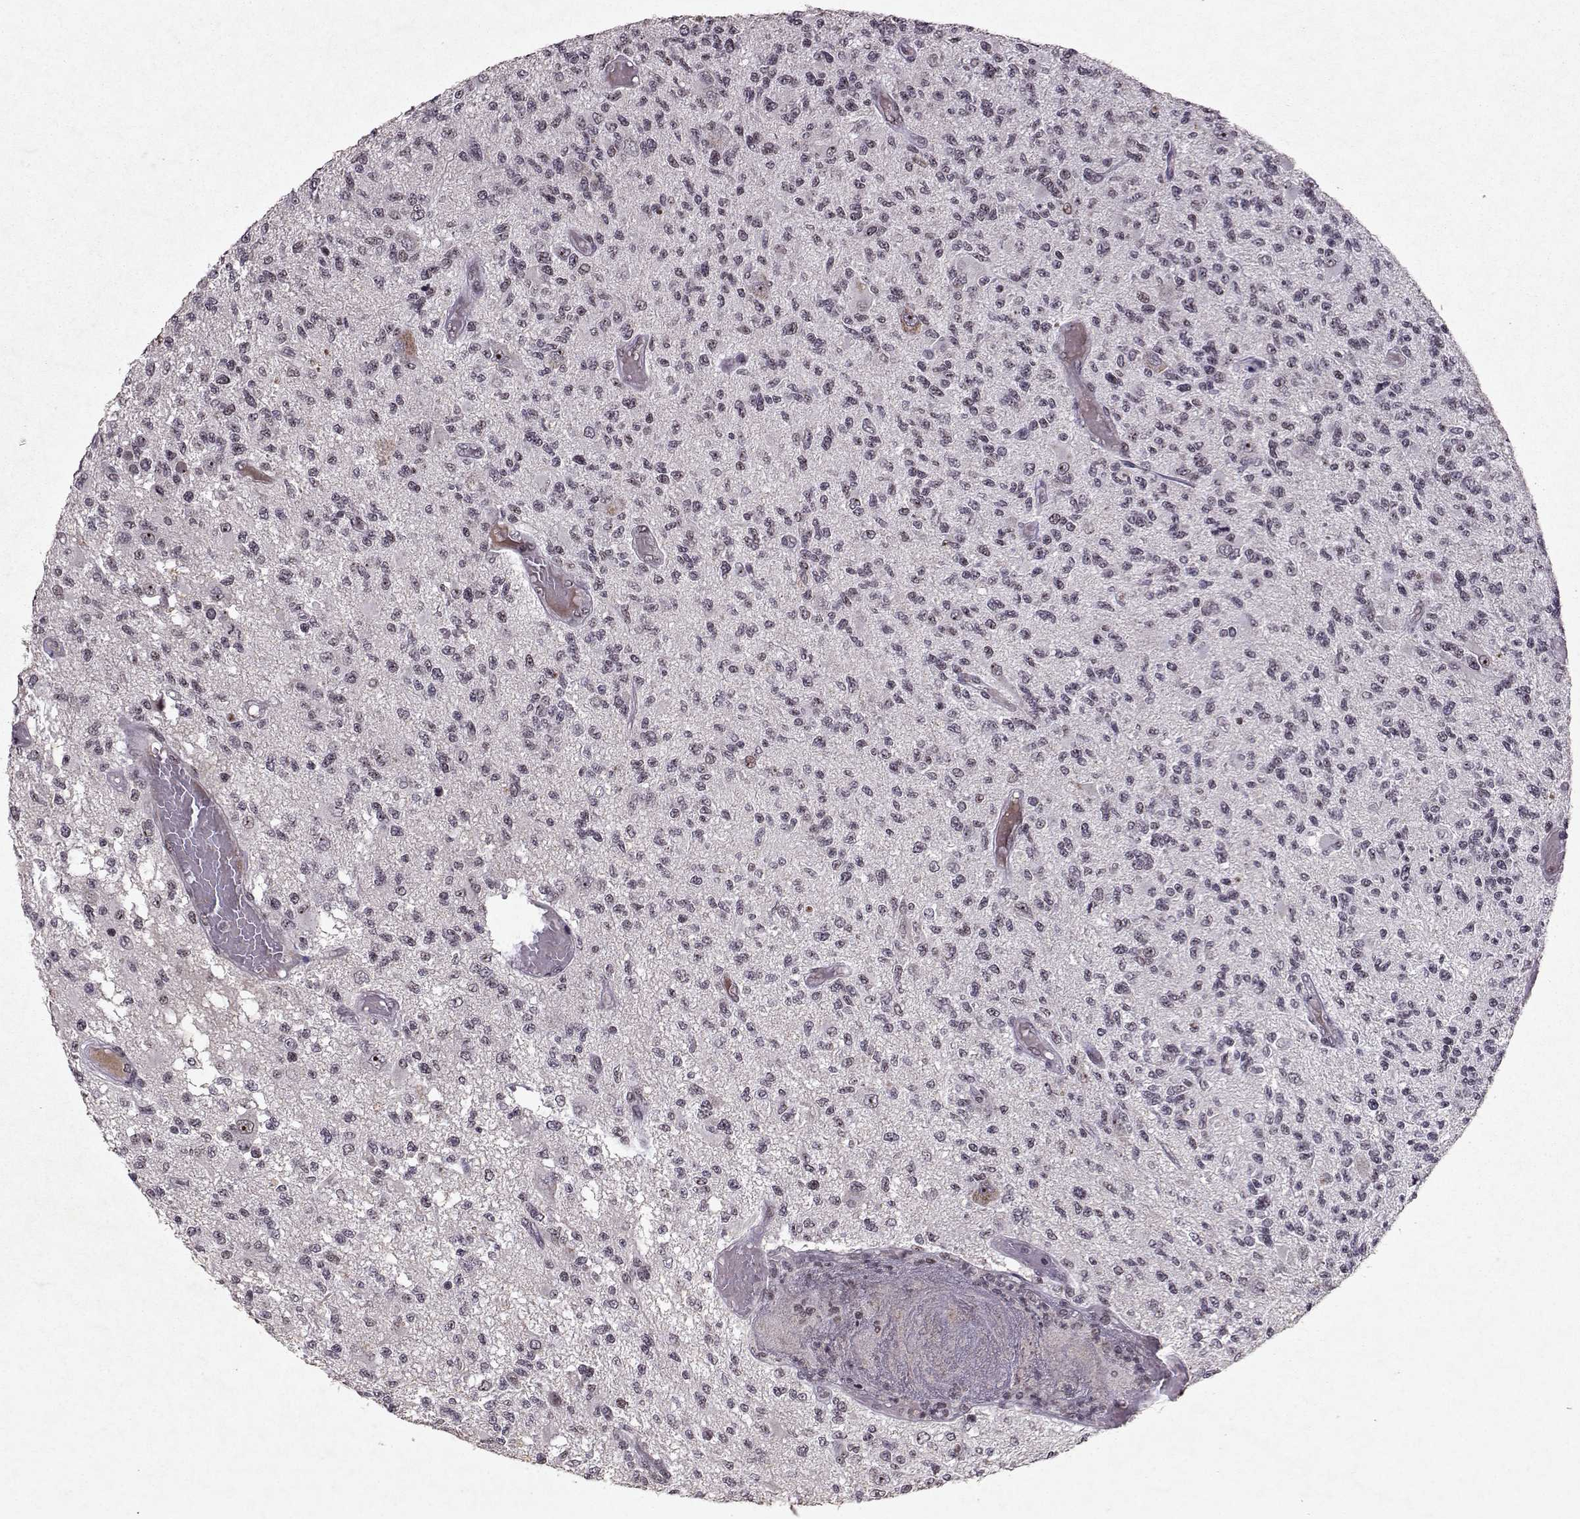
{"staining": {"intensity": "negative", "quantity": "none", "location": "none"}, "tissue": "glioma", "cell_type": "Tumor cells", "image_type": "cancer", "snomed": [{"axis": "morphology", "description": "Glioma, malignant, High grade"}, {"axis": "topography", "description": "Brain"}], "caption": "Tumor cells are negative for protein expression in human glioma. (DAB (3,3'-diaminobenzidine) IHC visualized using brightfield microscopy, high magnification).", "gene": "DDX56", "patient": {"sex": "female", "age": 63}}